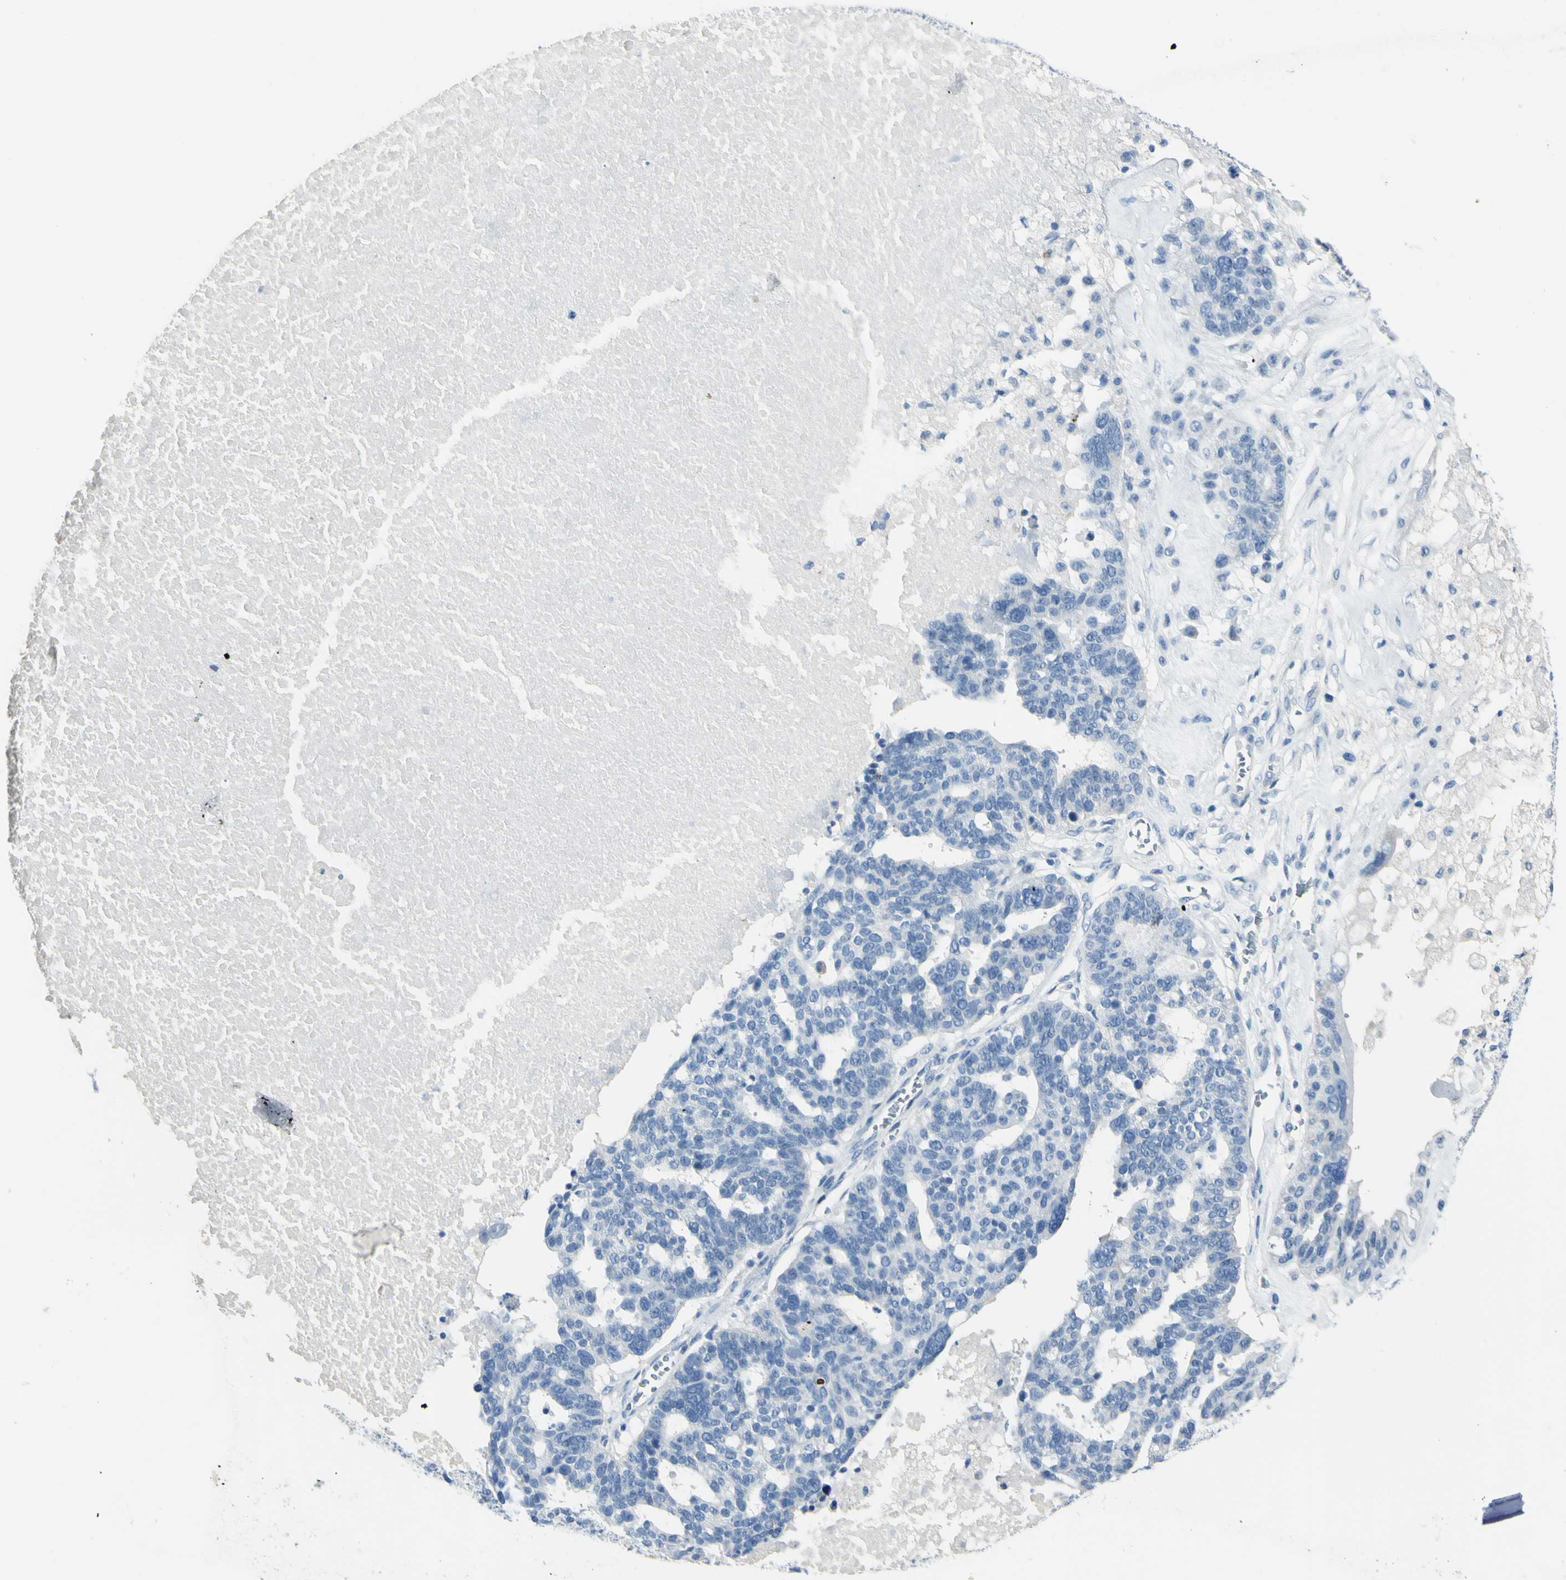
{"staining": {"intensity": "negative", "quantity": "none", "location": "none"}, "tissue": "ovarian cancer", "cell_type": "Tumor cells", "image_type": "cancer", "snomed": [{"axis": "morphology", "description": "Cystadenocarcinoma, serous, NOS"}, {"axis": "topography", "description": "Ovary"}], "caption": "Immunohistochemical staining of human ovarian serous cystadenocarcinoma shows no significant positivity in tumor cells.", "gene": "ZNF557", "patient": {"sex": "female", "age": 59}}